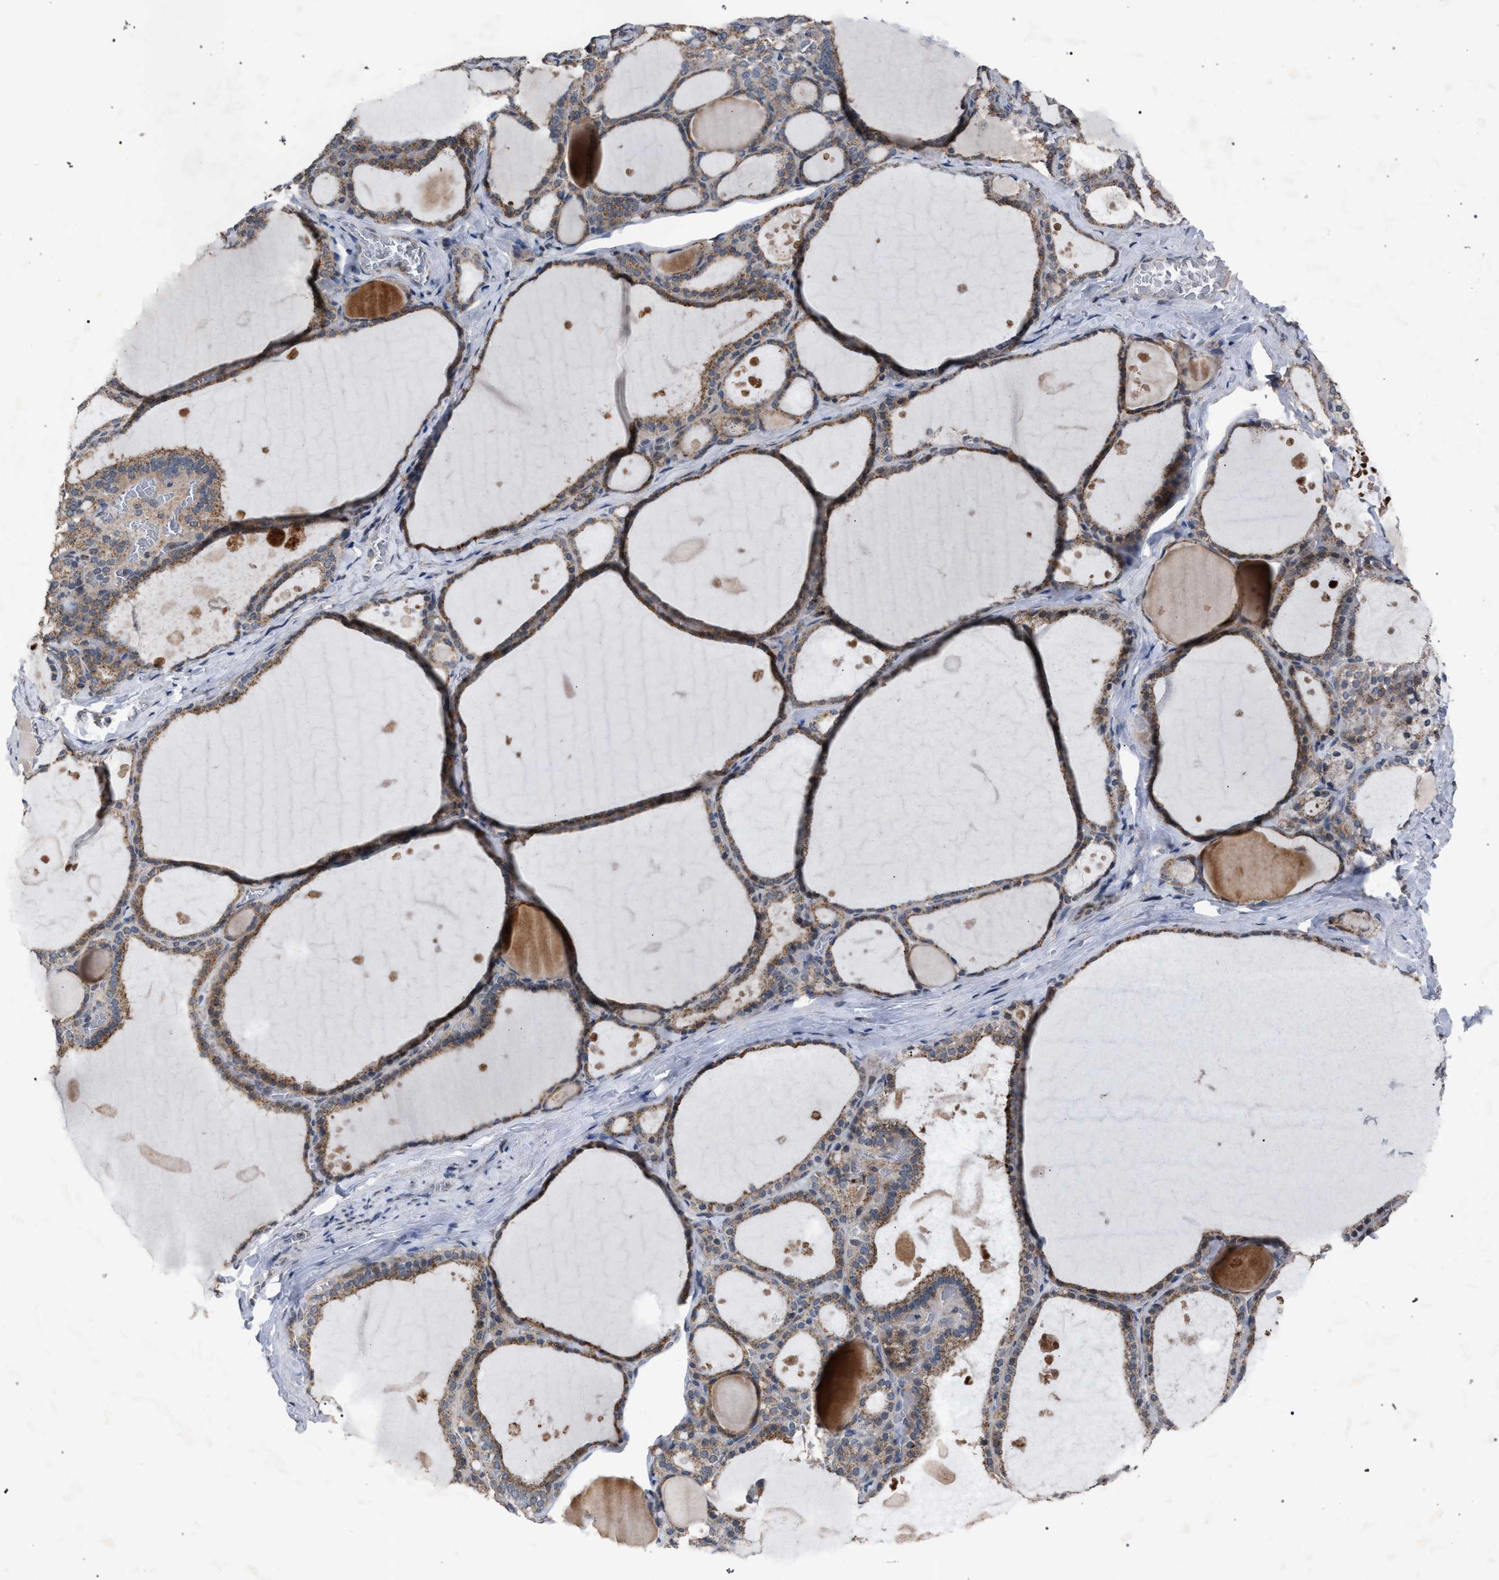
{"staining": {"intensity": "moderate", "quantity": ">75%", "location": "cytoplasmic/membranous"}, "tissue": "thyroid gland", "cell_type": "Glandular cells", "image_type": "normal", "snomed": [{"axis": "morphology", "description": "Normal tissue, NOS"}, {"axis": "topography", "description": "Thyroid gland"}], "caption": "Glandular cells exhibit medium levels of moderate cytoplasmic/membranous staining in about >75% of cells in benign thyroid gland. Ihc stains the protein in brown and the nuclei are stained blue.", "gene": "HSD17B4", "patient": {"sex": "male", "age": 56}}